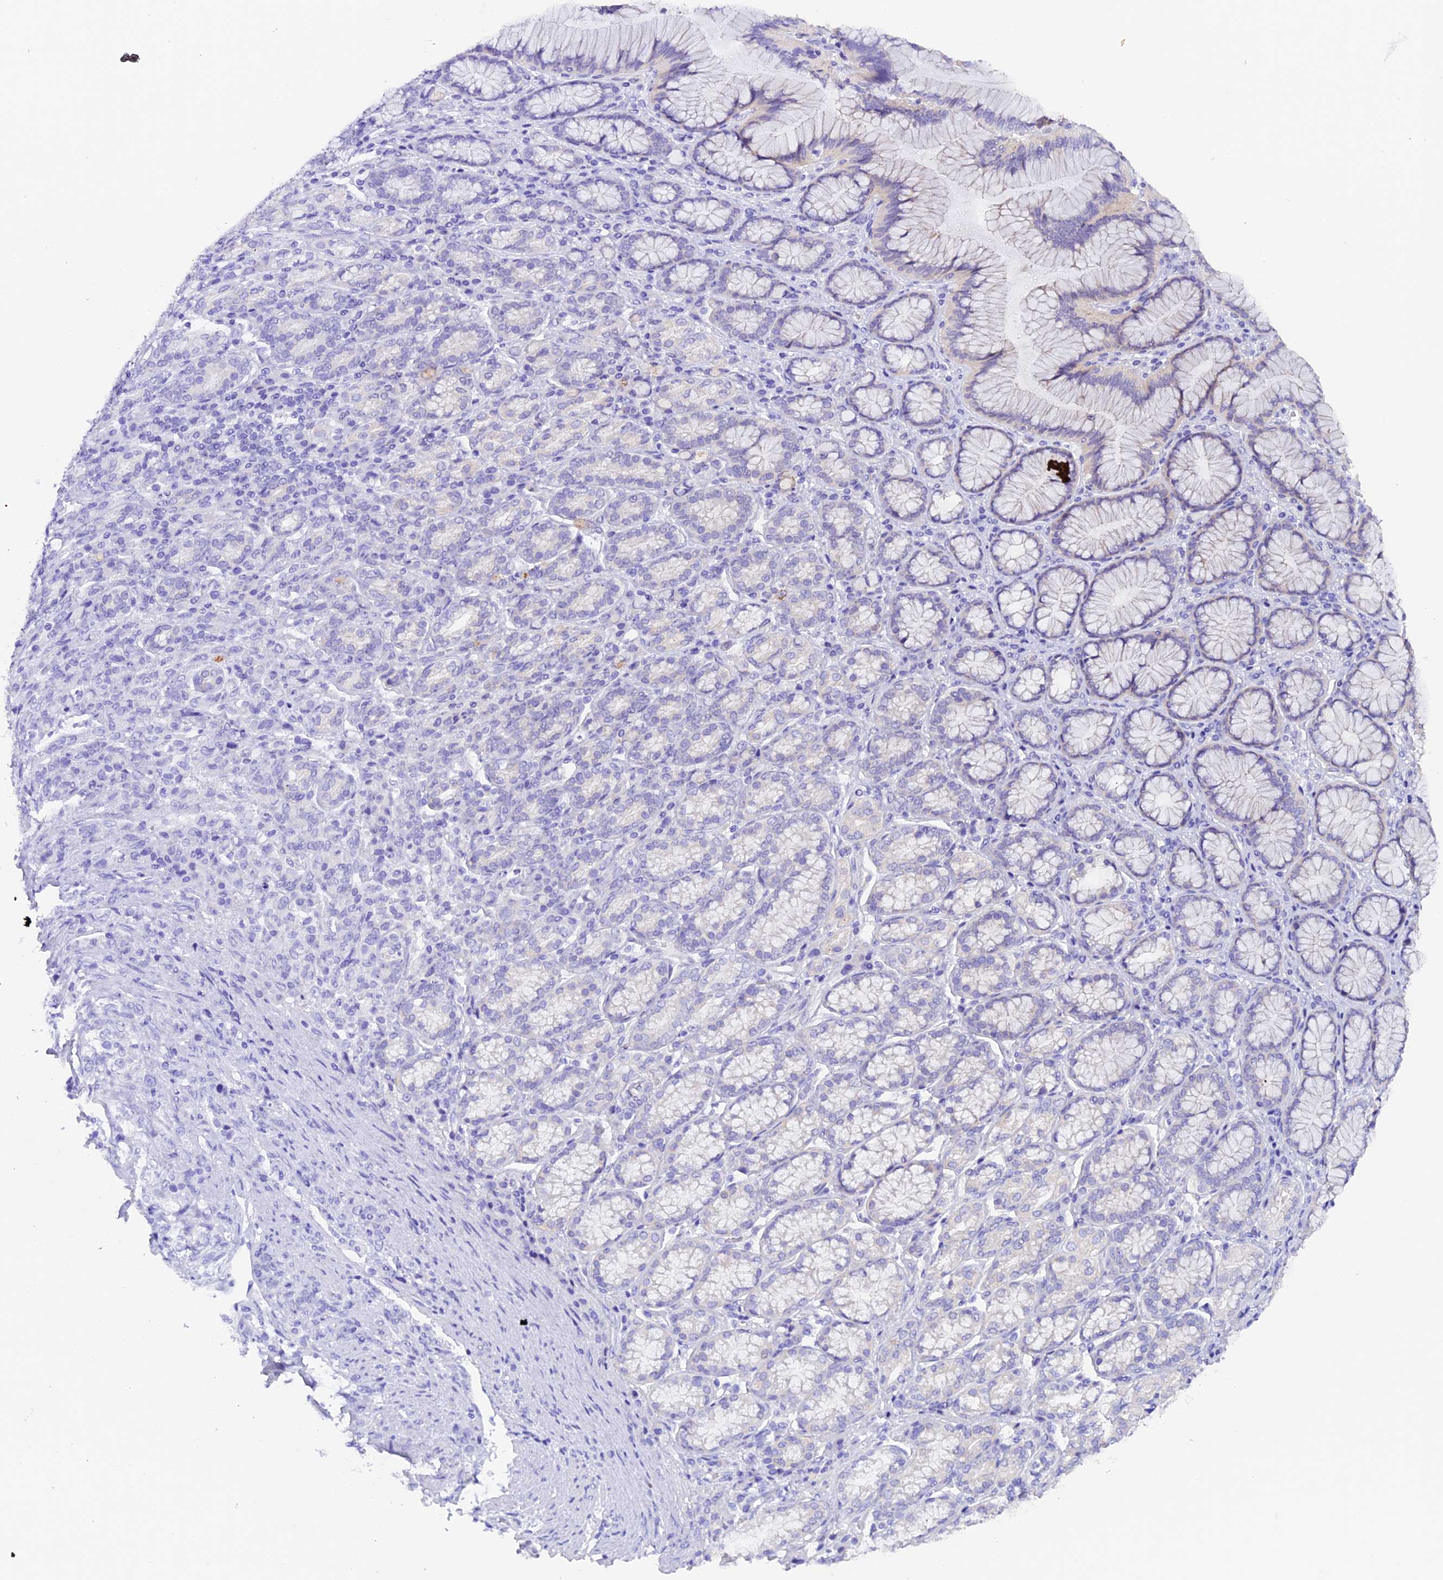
{"staining": {"intensity": "negative", "quantity": "none", "location": "none"}, "tissue": "stomach cancer", "cell_type": "Tumor cells", "image_type": "cancer", "snomed": [{"axis": "morphology", "description": "Adenocarcinoma, NOS"}, {"axis": "topography", "description": "Stomach"}], "caption": "Tumor cells are negative for brown protein staining in stomach cancer. (IHC, brightfield microscopy, high magnification).", "gene": "NCK2", "patient": {"sex": "female", "age": 79}}